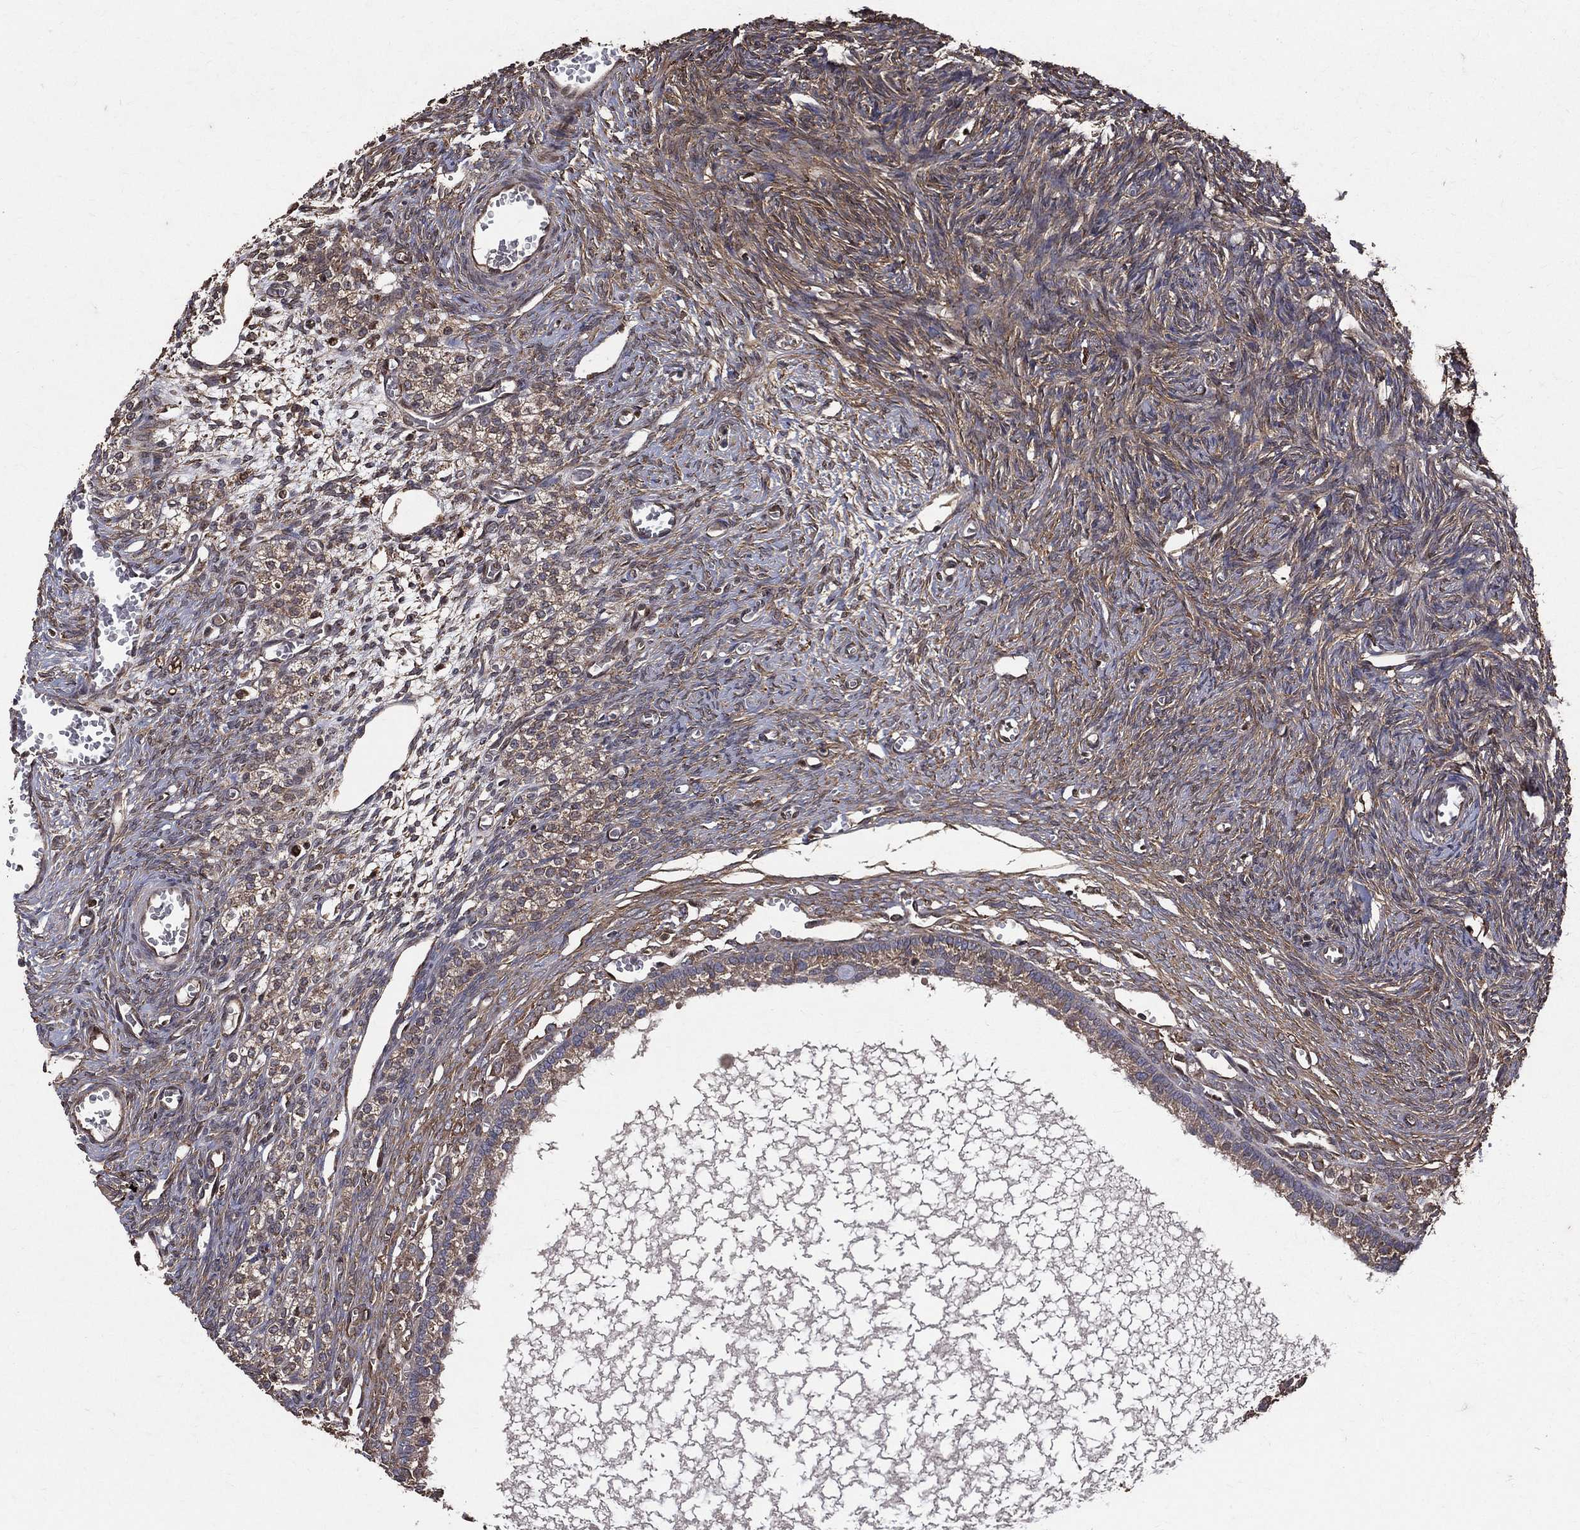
{"staining": {"intensity": "weak", "quantity": ">75%", "location": "cytoplasmic/membranous"}, "tissue": "ovary", "cell_type": "Follicle cells", "image_type": "normal", "snomed": [{"axis": "morphology", "description": "Normal tissue, NOS"}, {"axis": "topography", "description": "Ovary"}], "caption": "Weak cytoplasmic/membranous protein staining is appreciated in approximately >75% of follicle cells in ovary. (Brightfield microscopy of DAB IHC at high magnification).", "gene": "DPYSL2", "patient": {"sex": "female", "age": 27}}